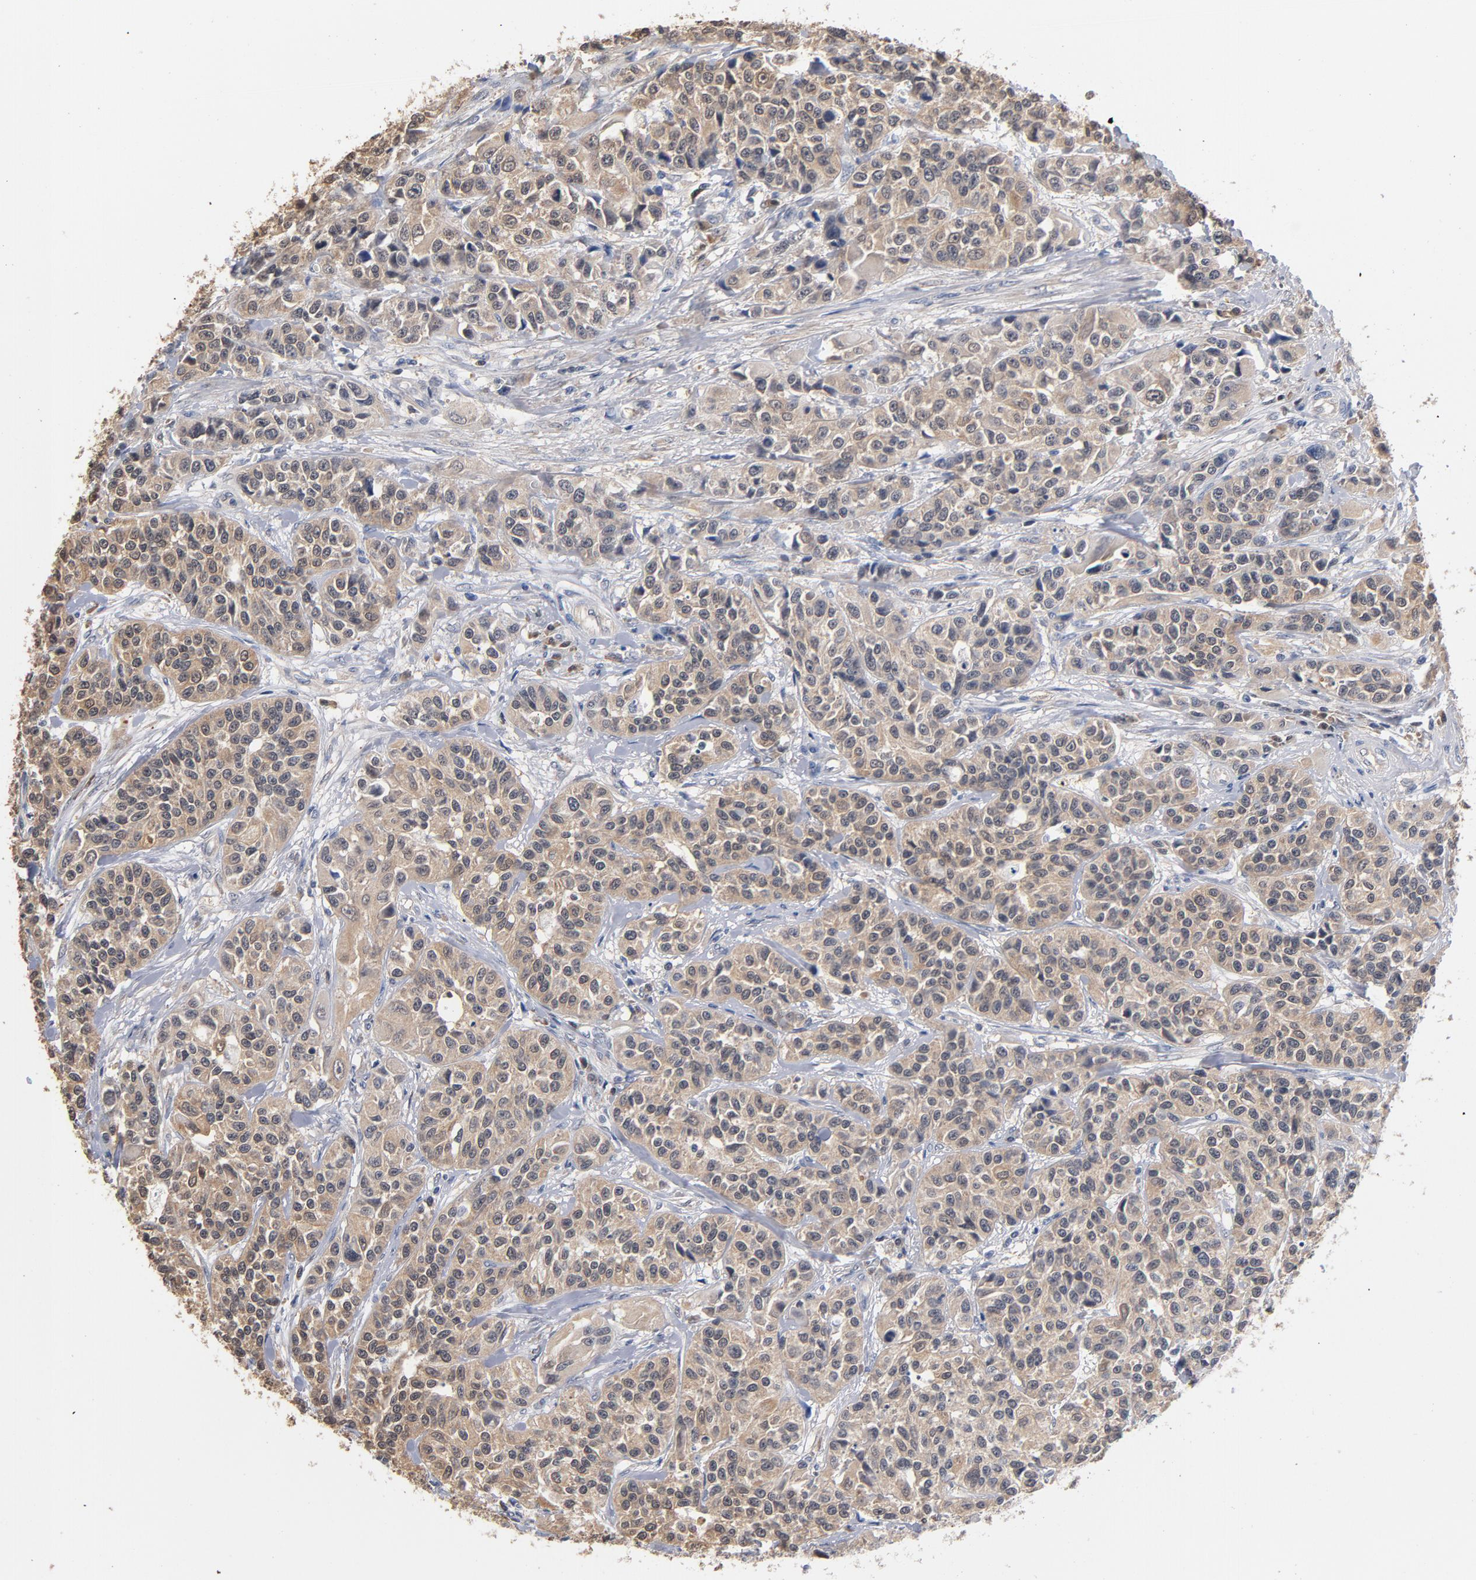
{"staining": {"intensity": "moderate", "quantity": ">75%", "location": "cytoplasmic/membranous"}, "tissue": "urothelial cancer", "cell_type": "Tumor cells", "image_type": "cancer", "snomed": [{"axis": "morphology", "description": "Urothelial carcinoma, High grade"}, {"axis": "topography", "description": "Urinary bladder"}], "caption": "Immunohistochemical staining of urothelial cancer reveals medium levels of moderate cytoplasmic/membranous positivity in about >75% of tumor cells.", "gene": "MIF", "patient": {"sex": "female", "age": 81}}